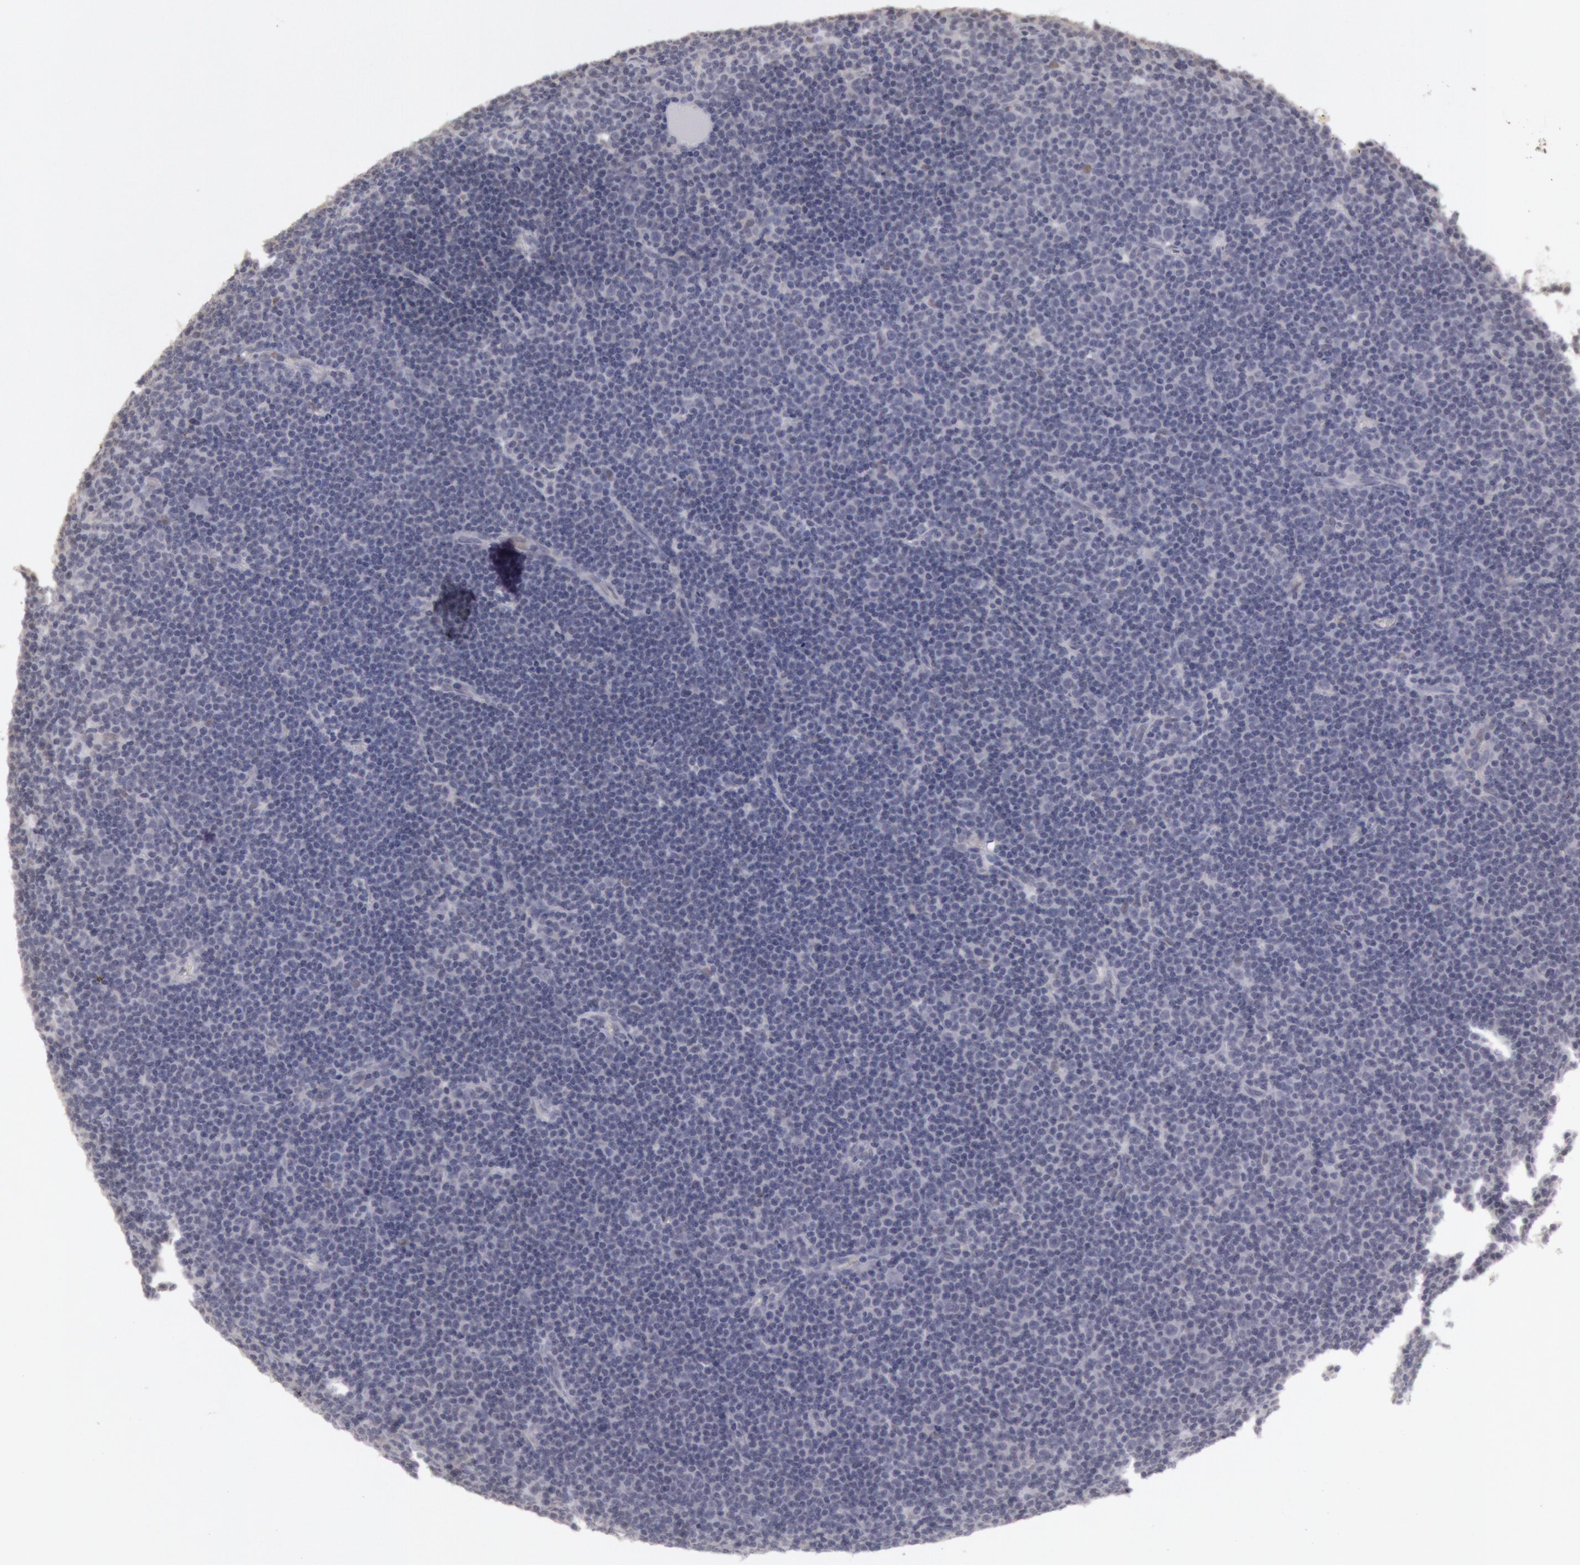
{"staining": {"intensity": "negative", "quantity": "none", "location": "none"}, "tissue": "lymphoma", "cell_type": "Tumor cells", "image_type": "cancer", "snomed": [{"axis": "morphology", "description": "Malignant lymphoma, non-Hodgkin's type, Low grade"}, {"axis": "topography", "description": "Lymph node"}], "caption": "A micrograph of lymphoma stained for a protein demonstrates no brown staining in tumor cells.", "gene": "RIMBP3C", "patient": {"sex": "male", "age": 57}}